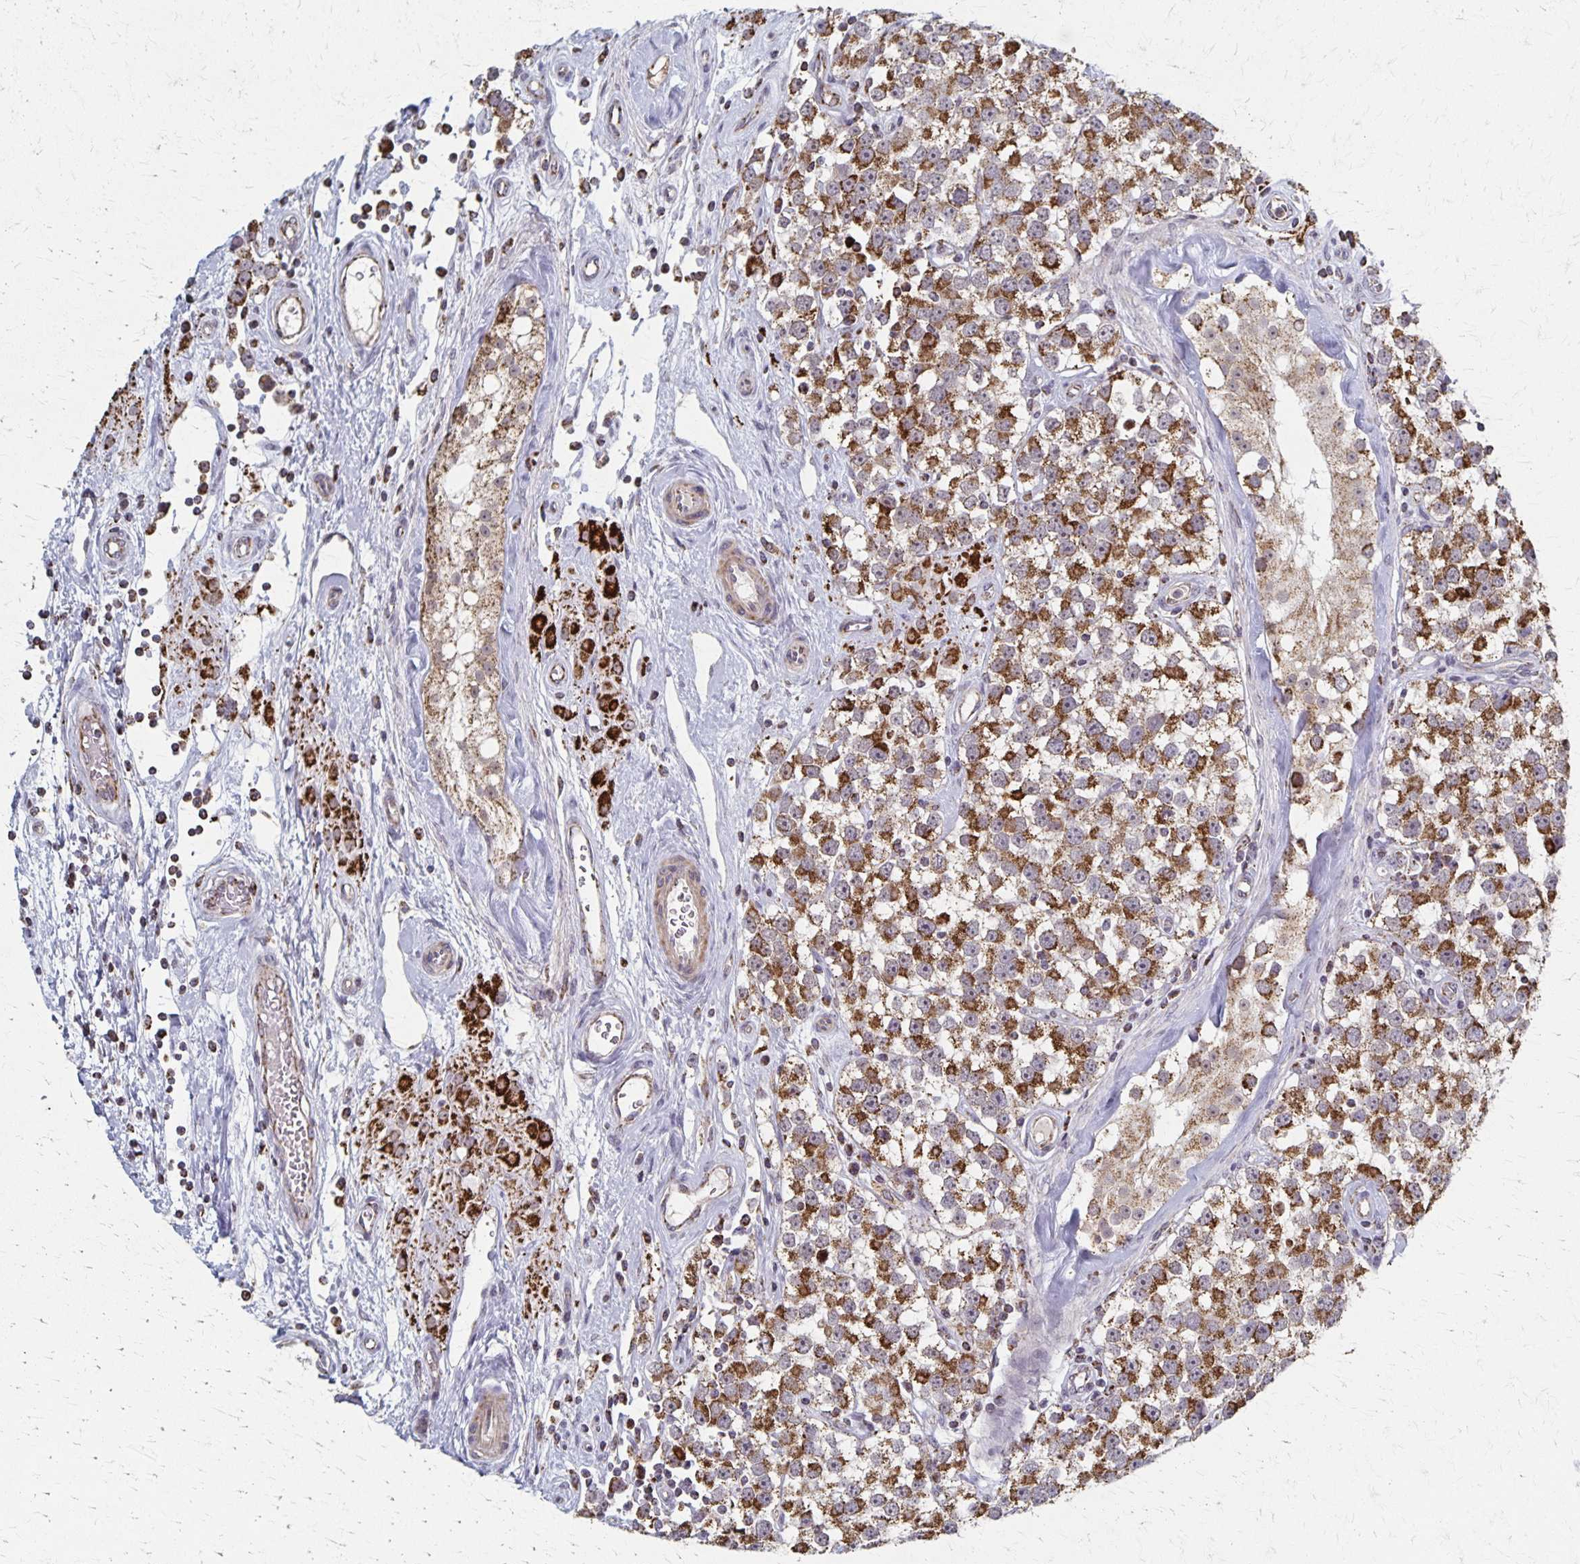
{"staining": {"intensity": "strong", "quantity": "25%-75%", "location": "cytoplasmic/membranous"}, "tissue": "testis cancer", "cell_type": "Tumor cells", "image_type": "cancer", "snomed": [{"axis": "morphology", "description": "Seminoma, NOS"}, {"axis": "topography", "description": "Testis"}], "caption": "Immunohistochemistry (IHC) (DAB) staining of human testis cancer displays strong cytoplasmic/membranous protein staining in about 25%-75% of tumor cells. (DAB (3,3'-diaminobenzidine) = brown stain, brightfield microscopy at high magnification).", "gene": "DYRK4", "patient": {"sex": "male", "age": 34}}